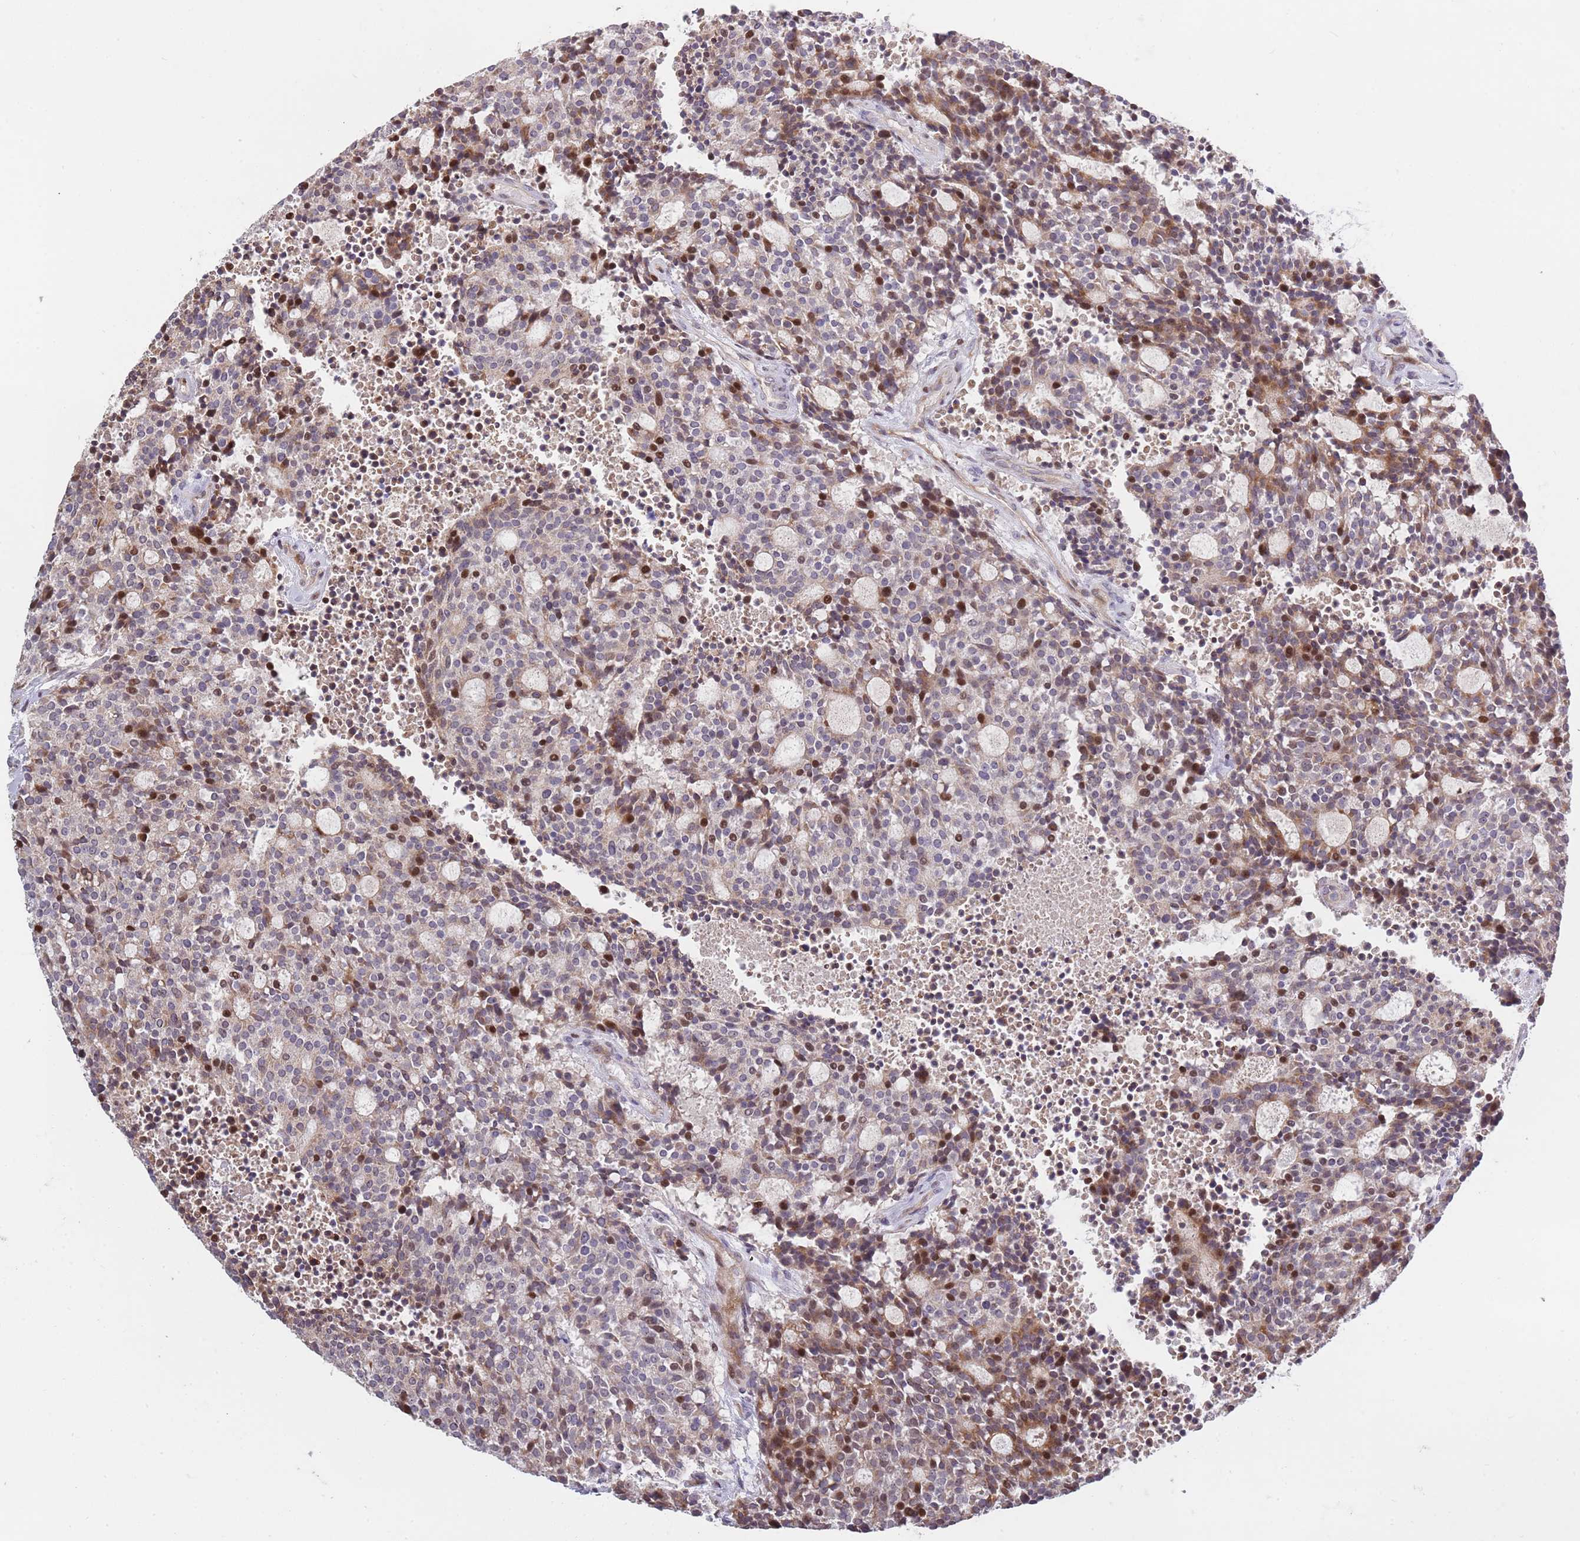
{"staining": {"intensity": "moderate", "quantity": "25%-75%", "location": "cytoplasmic/membranous,nuclear"}, "tissue": "carcinoid", "cell_type": "Tumor cells", "image_type": "cancer", "snomed": [{"axis": "morphology", "description": "Carcinoid, malignant, NOS"}, {"axis": "topography", "description": "Pancreas"}], "caption": "Tumor cells display moderate cytoplasmic/membranous and nuclear expression in approximately 25%-75% of cells in malignant carcinoid. Nuclei are stained in blue.", "gene": "SYNDIG1L", "patient": {"sex": "female", "age": 54}}